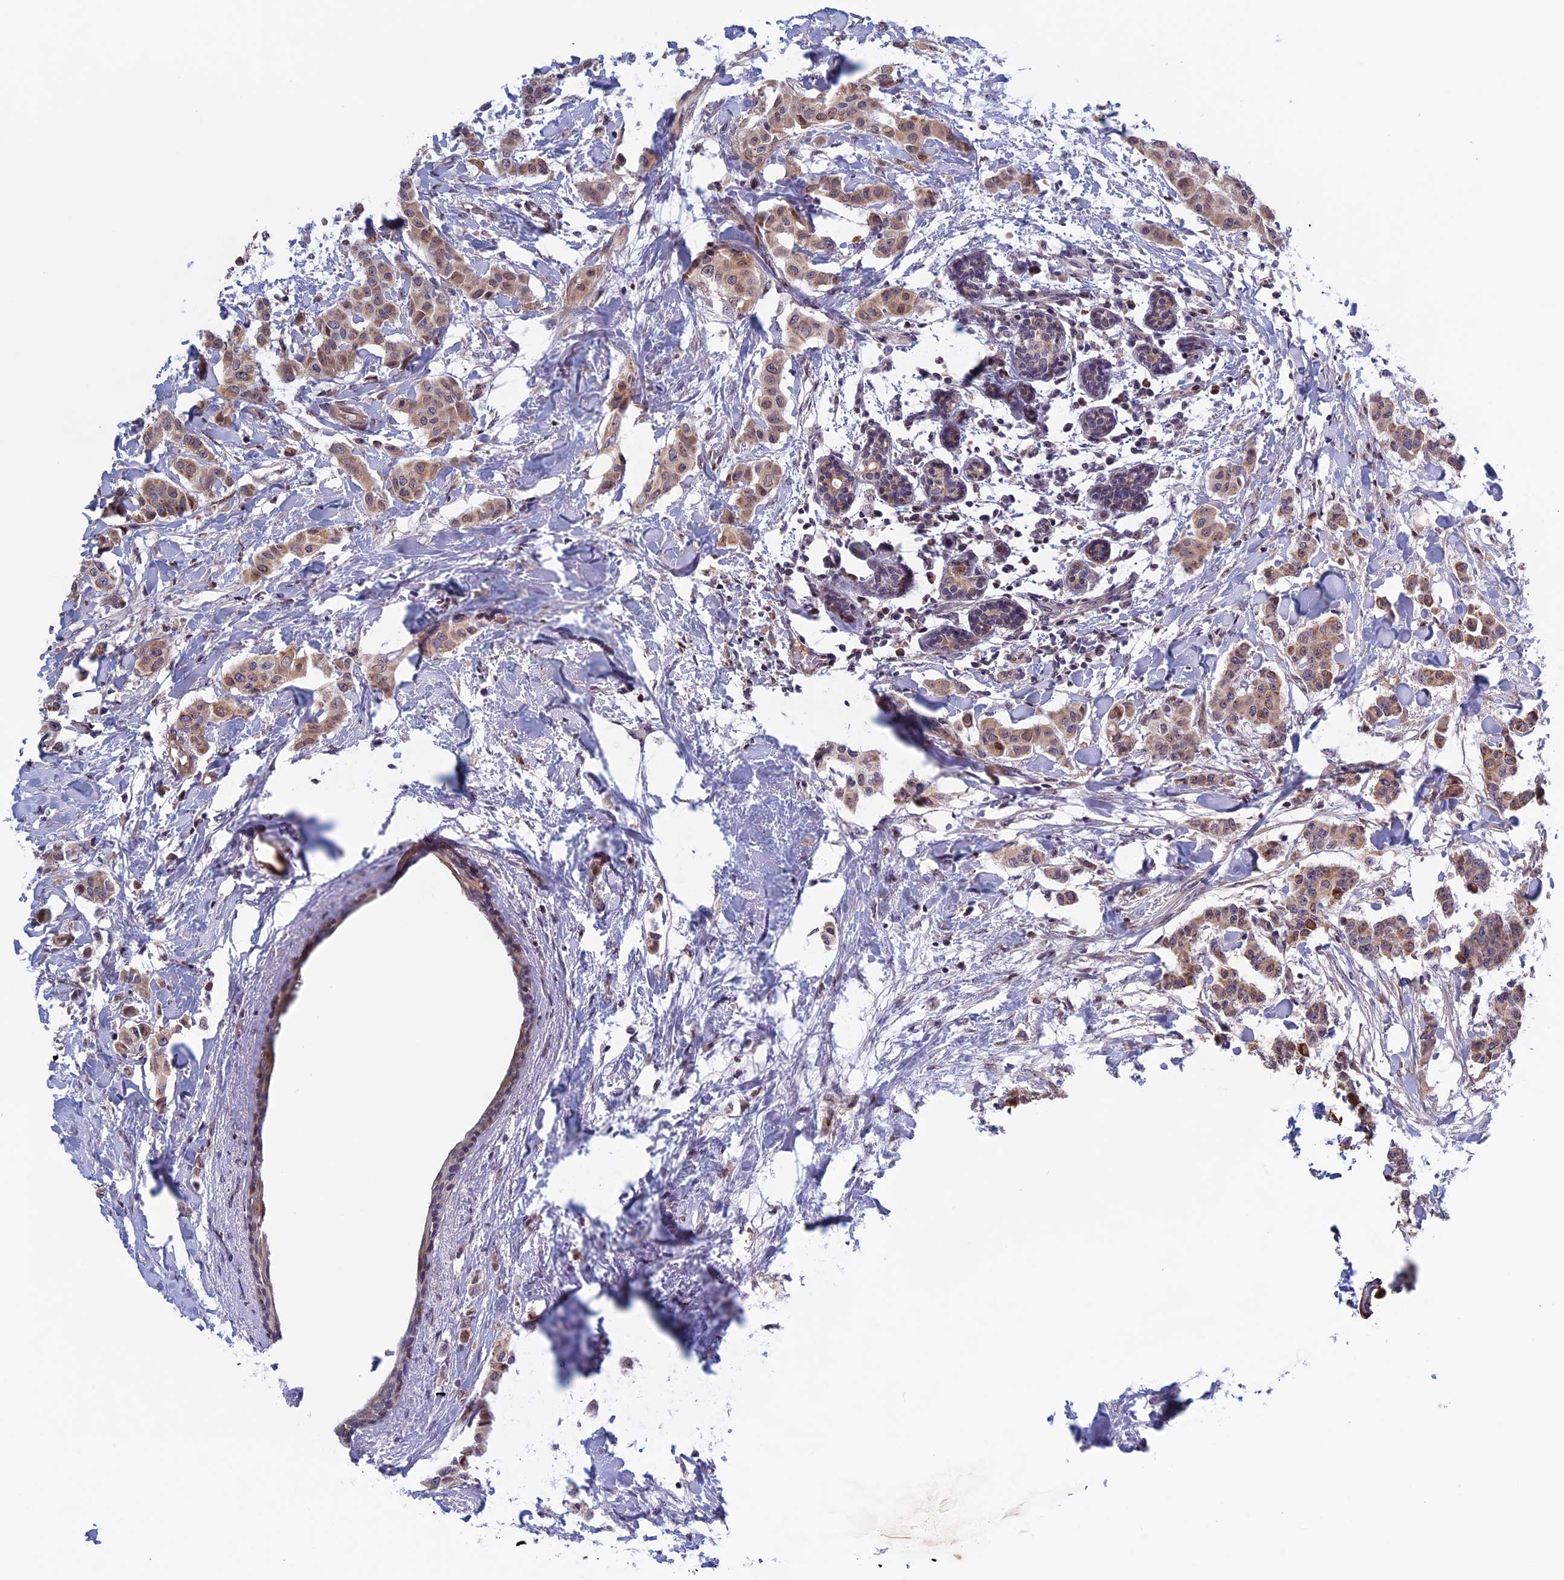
{"staining": {"intensity": "weak", "quantity": ">75%", "location": "cytoplasmic/membranous"}, "tissue": "breast cancer", "cell_type": "Tumor cells", "image_type": "cancer", "snomed": [{"axis": "morphology", "description": "Duct carcinoma"}, {"axis": "topography", "description": "Breast"}], "caption": "A brown stain shows weak cytoplasmic/membranous positivity of a protein in human breast cancer (infiltrating ductal carcinoma) tumor cells.", "gene": "FADS1", "patient": {"sex": "female", "age": 40}}